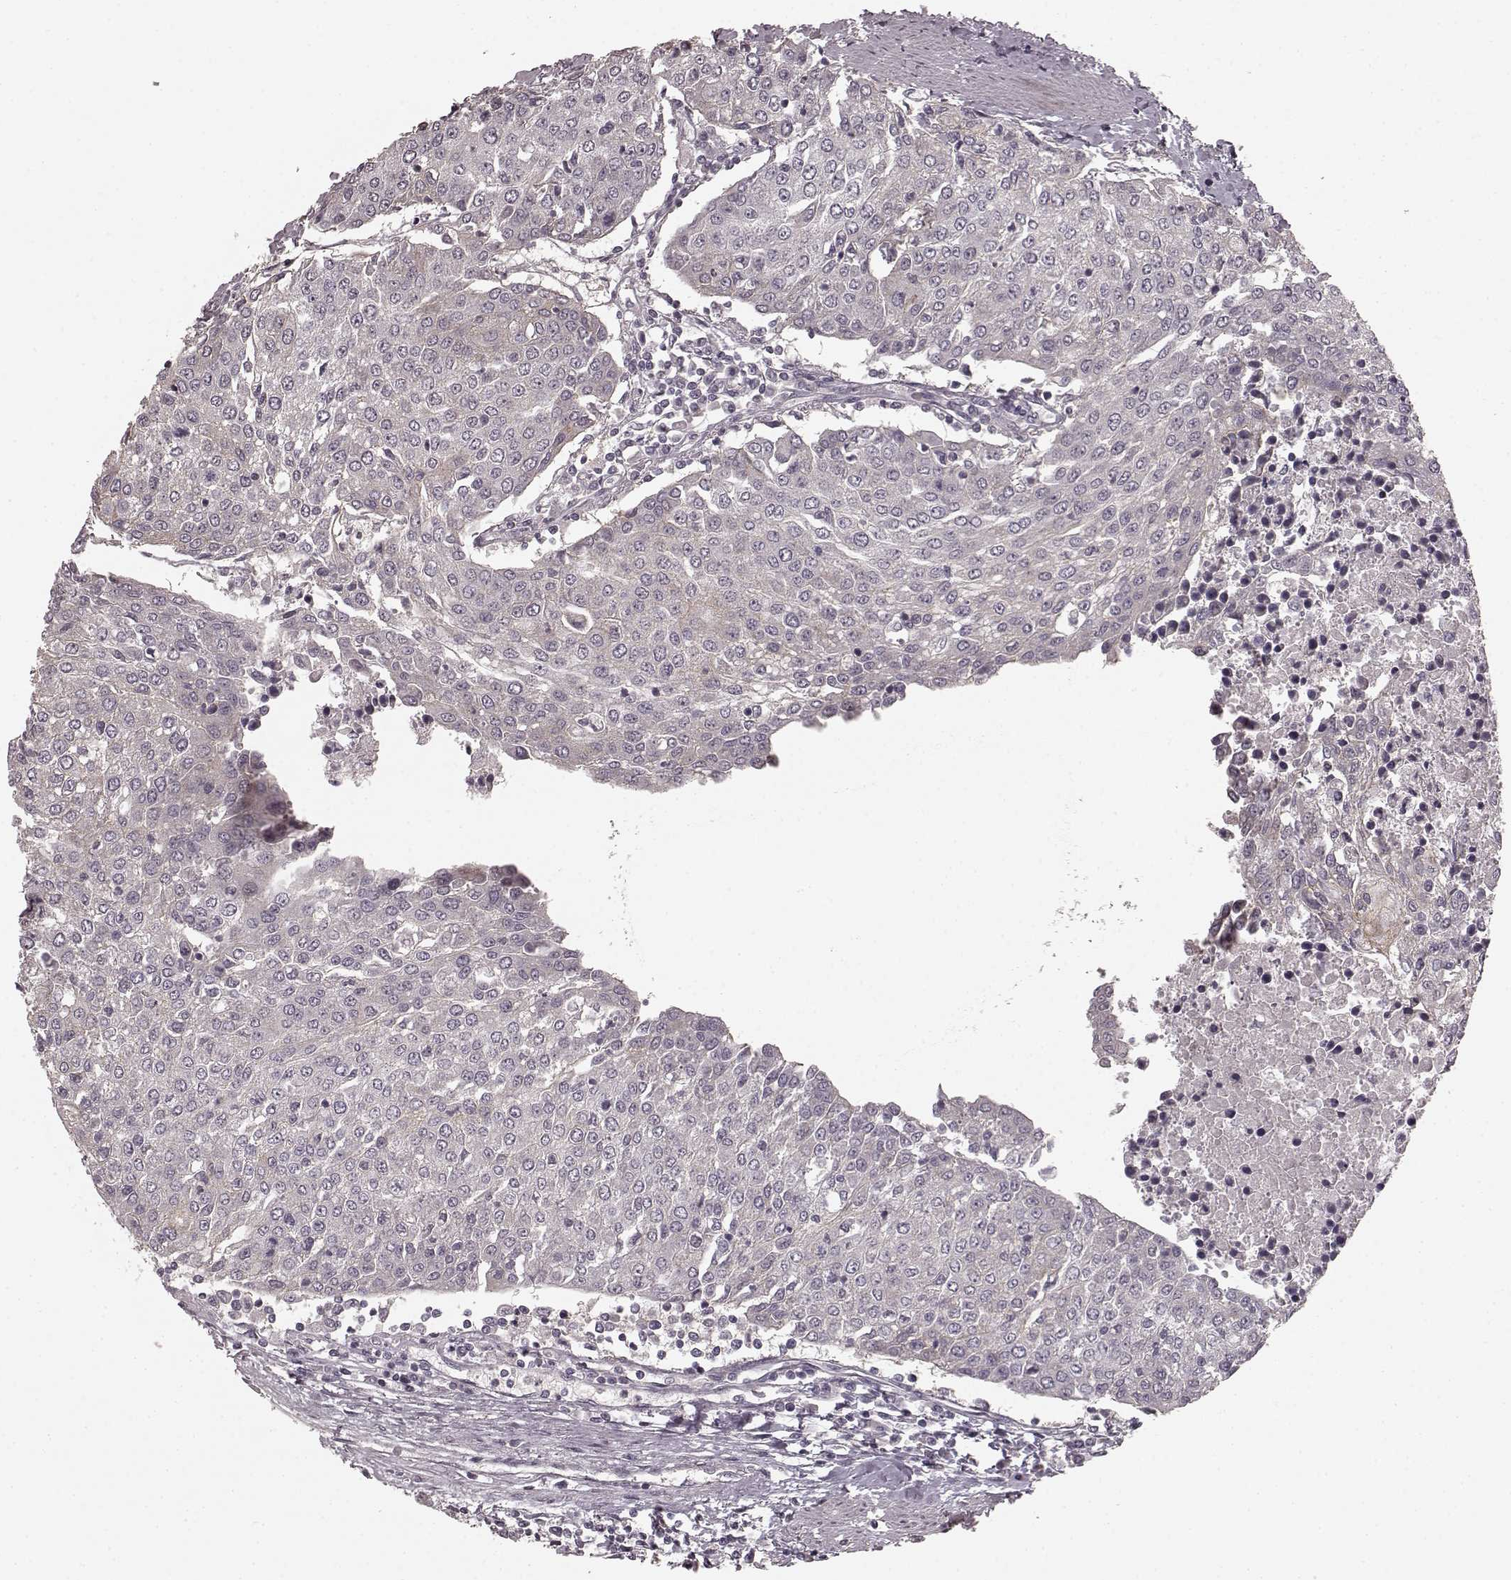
{"staining": {"intensity": "negative", "quantity": "none", "location": "none"}, "tissue": "urothelial cancer", "cell_type": "Tumor cells", "image_type": "cancer", "snomed": [{"axis": "morphology", "description": "Urothelial carcinoma, High grade"}, {"axis": "topography", "description": "Urinary bladder"}], "caption": "IHC of human urothelial cancer shows no staining in tumor cells.", "gene": "PRKCE", "patient": {"sex": "female", "age": 85}}